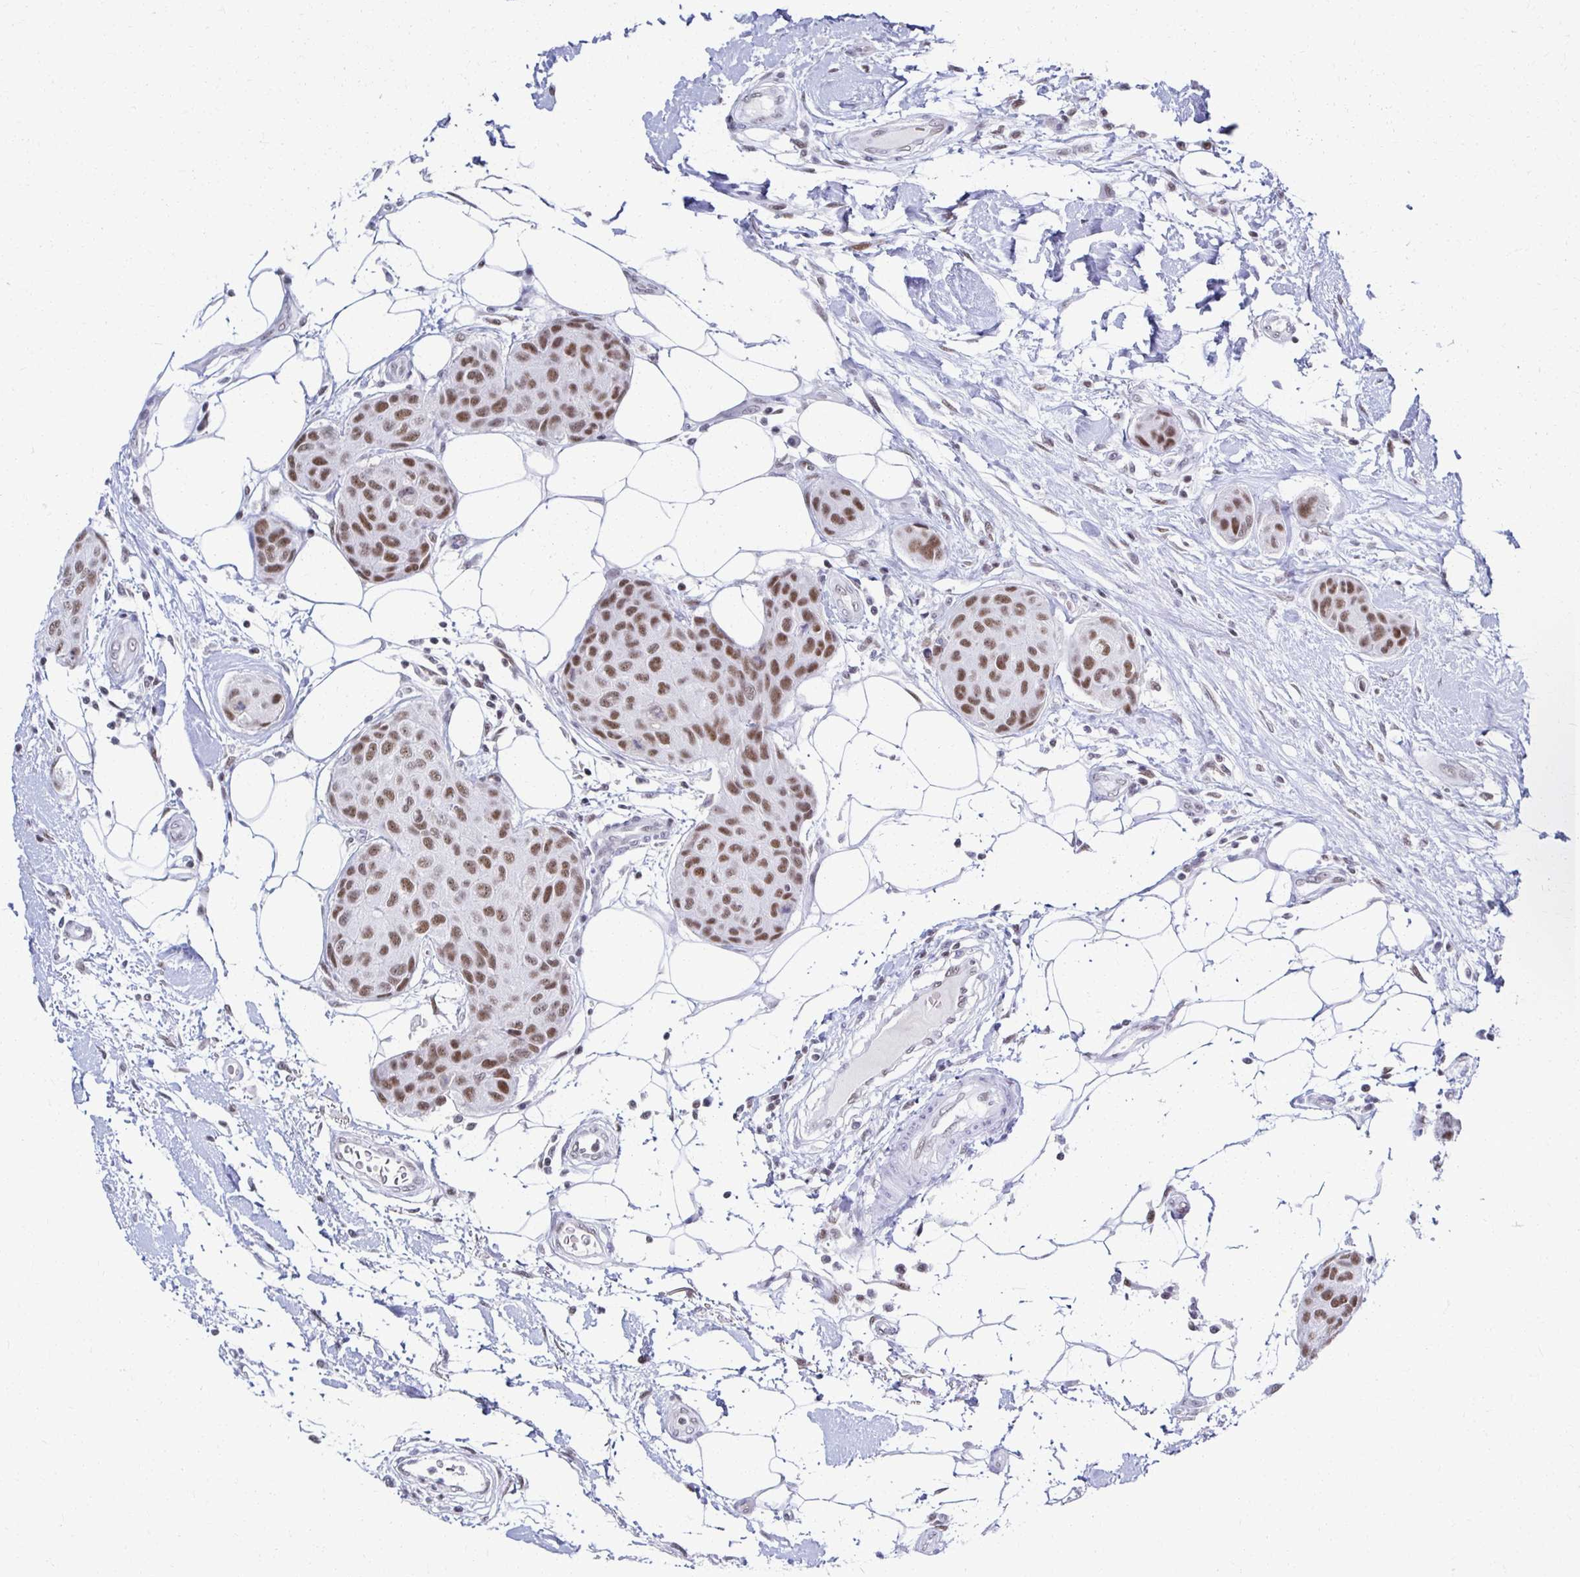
{"staining": {"intensity": "moderate", "quantity": ">75%", "location": "nuclear"}, "tissue": "breast cancer", "cell_type": "Tumor cells", "image_type": "cancer", "snomed": [{"axis": "morphology", "description": "Duct carcinoma"}, {"axis": "topography", "description": "Breast"}, {"axis": "topography", "description": "Lymph node"}], "caption": "Breast intraductal carcinoma tissue shows moderate nuclear staining in approximately >75% of tumor cells, visualized by immunohistochemistry.", "gene": "IRF7", "patient": {"sex": "female", "age": 80}}